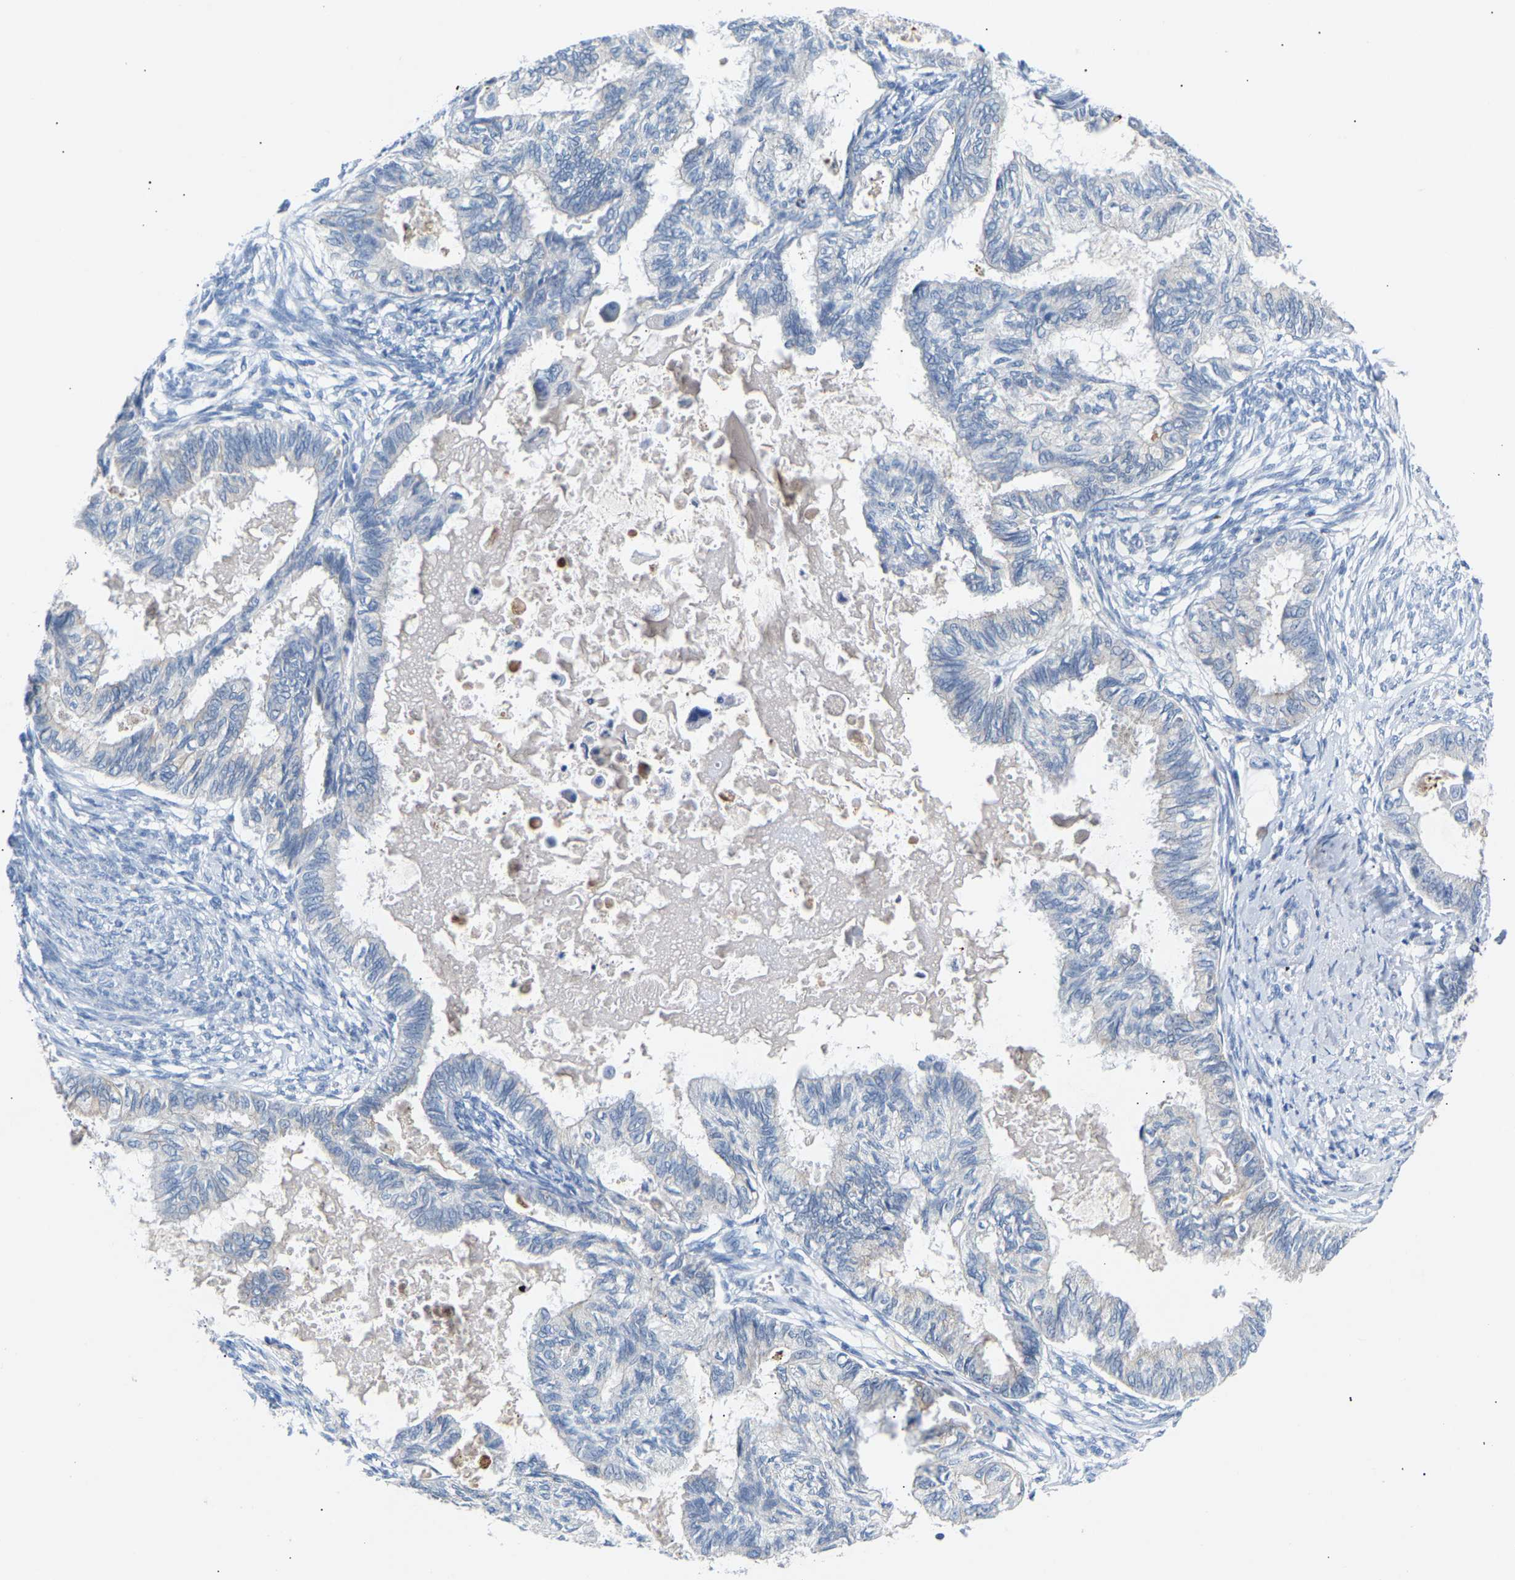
{"staining": {"intensity": "negative", "quantity": "none", "location": "none"}, "tissue": "cervical cancer", "cell_type": "Tumor cells", "image_type": "cancer", "snomed": [{"axis": "morphology", "description": "Normal tissue, NOS"}, {"axis": "morphology", "description": "Adenocarcinoma, NOS"}, {"axis": "topography", "description": "Cervix"}, {"axis": "topography", "description": "Endometrium"}], "caption": "This is an immunohistochemistry (IHC) photomicrograph of human adenocarcinoma (cervical). There is no staining in tumor cells.", "gene": "PEX1", "patient": {"sex": "female", "age": 86}}